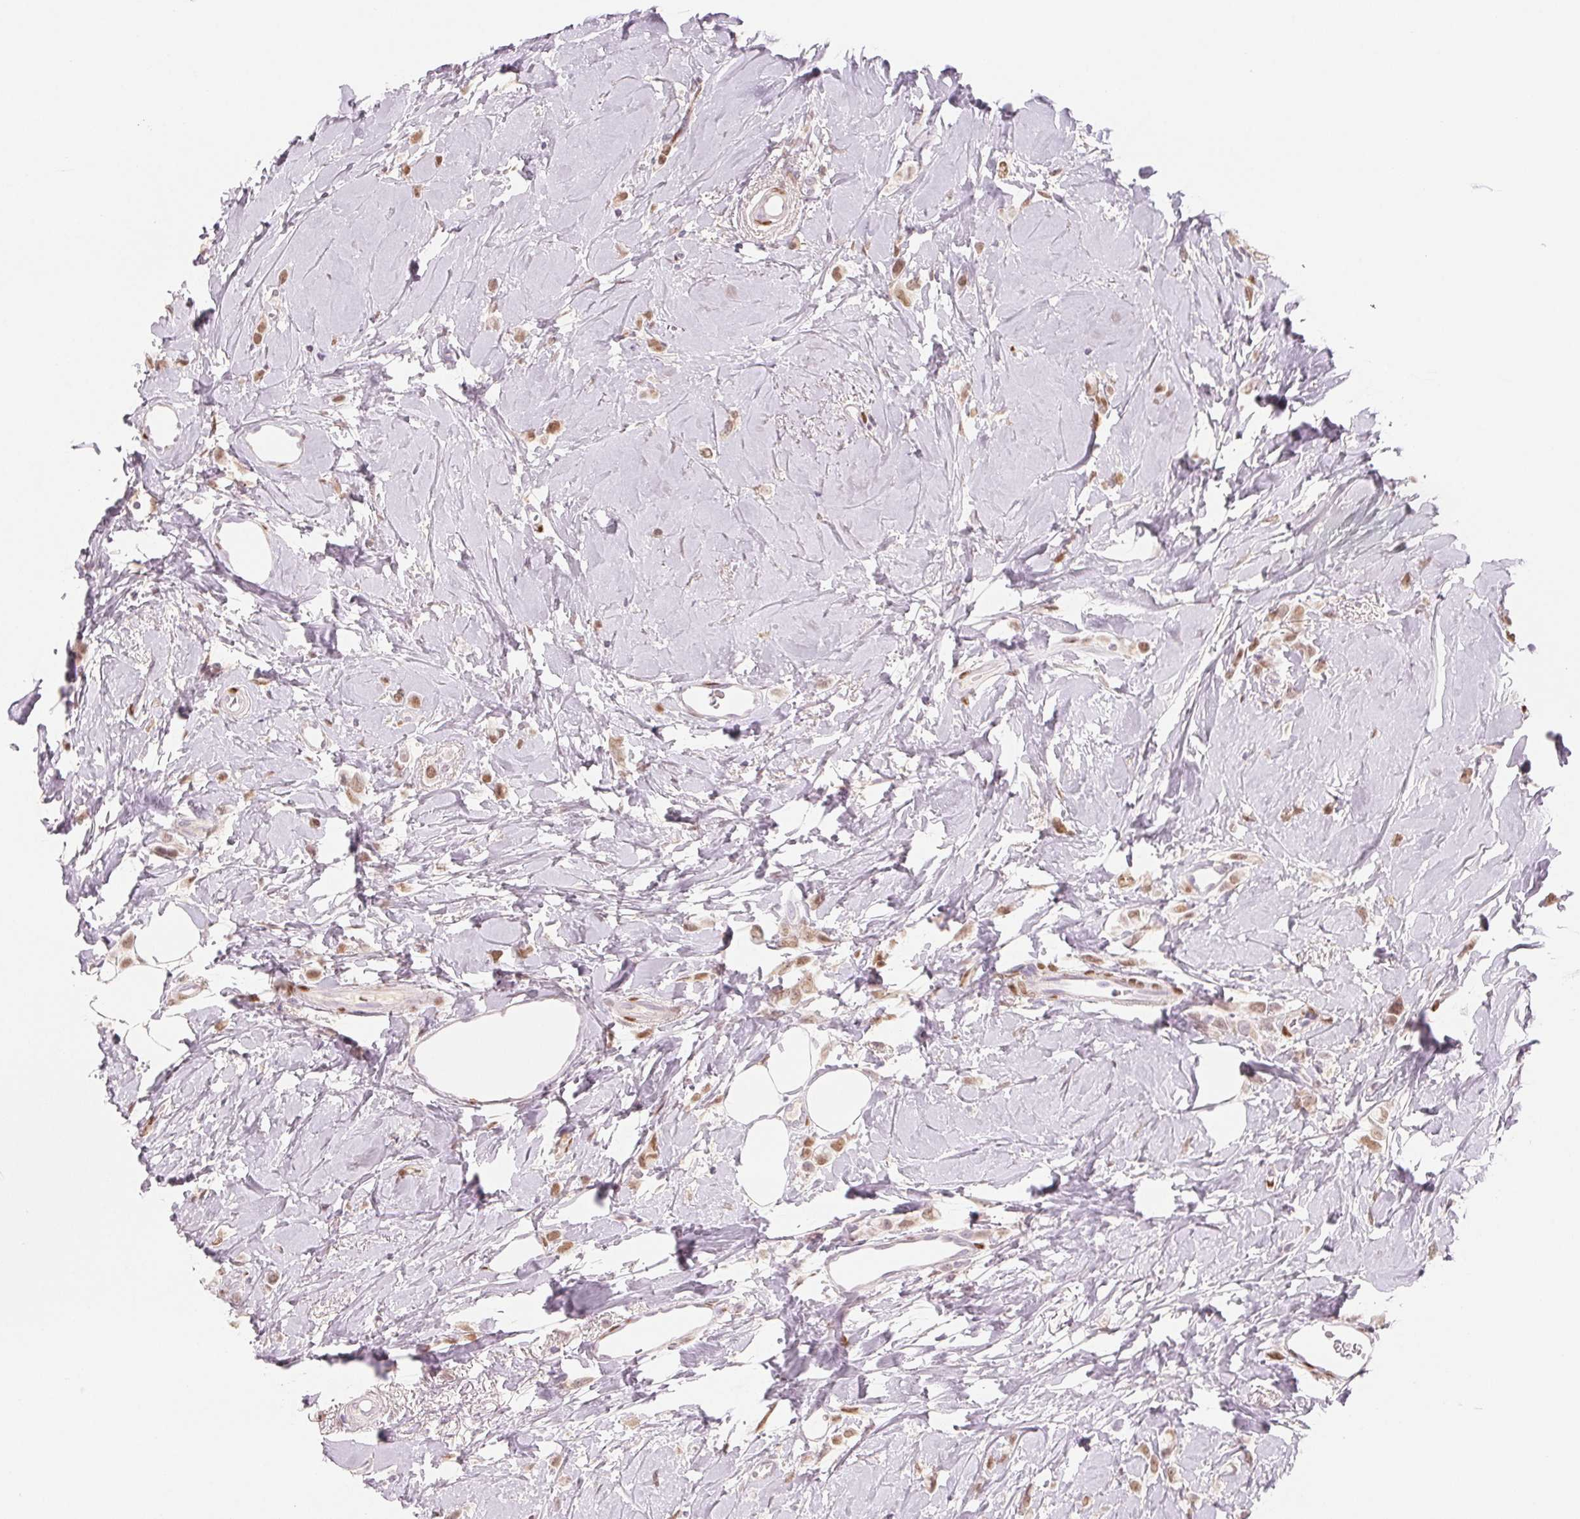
{"staining": {"intensity": "moderate", "quantity": ">75%", "location": "nuclear"}, "tissue": "breast cancer", "cell_type": "Tumor cells", "image_type": "cancer", "snomed": [{"axis": "morphology", "description": "Lobular carcinoma"}, {"axis": "topography", "description": "Breast"}], "caption": "Breast lobular carcinoma tissue demonstrates moderate nuclear positivity in about >75% of tumor cells, visualized by immunohistochemistry. (Stains: DAB (3,3'-diaminobenzidine) in brown, nuclei in blue, Microscopy: brightfield microscopy at high magnification).", "gene": "SMARCD3", "patient": {"sex": "female", "age": 66}}